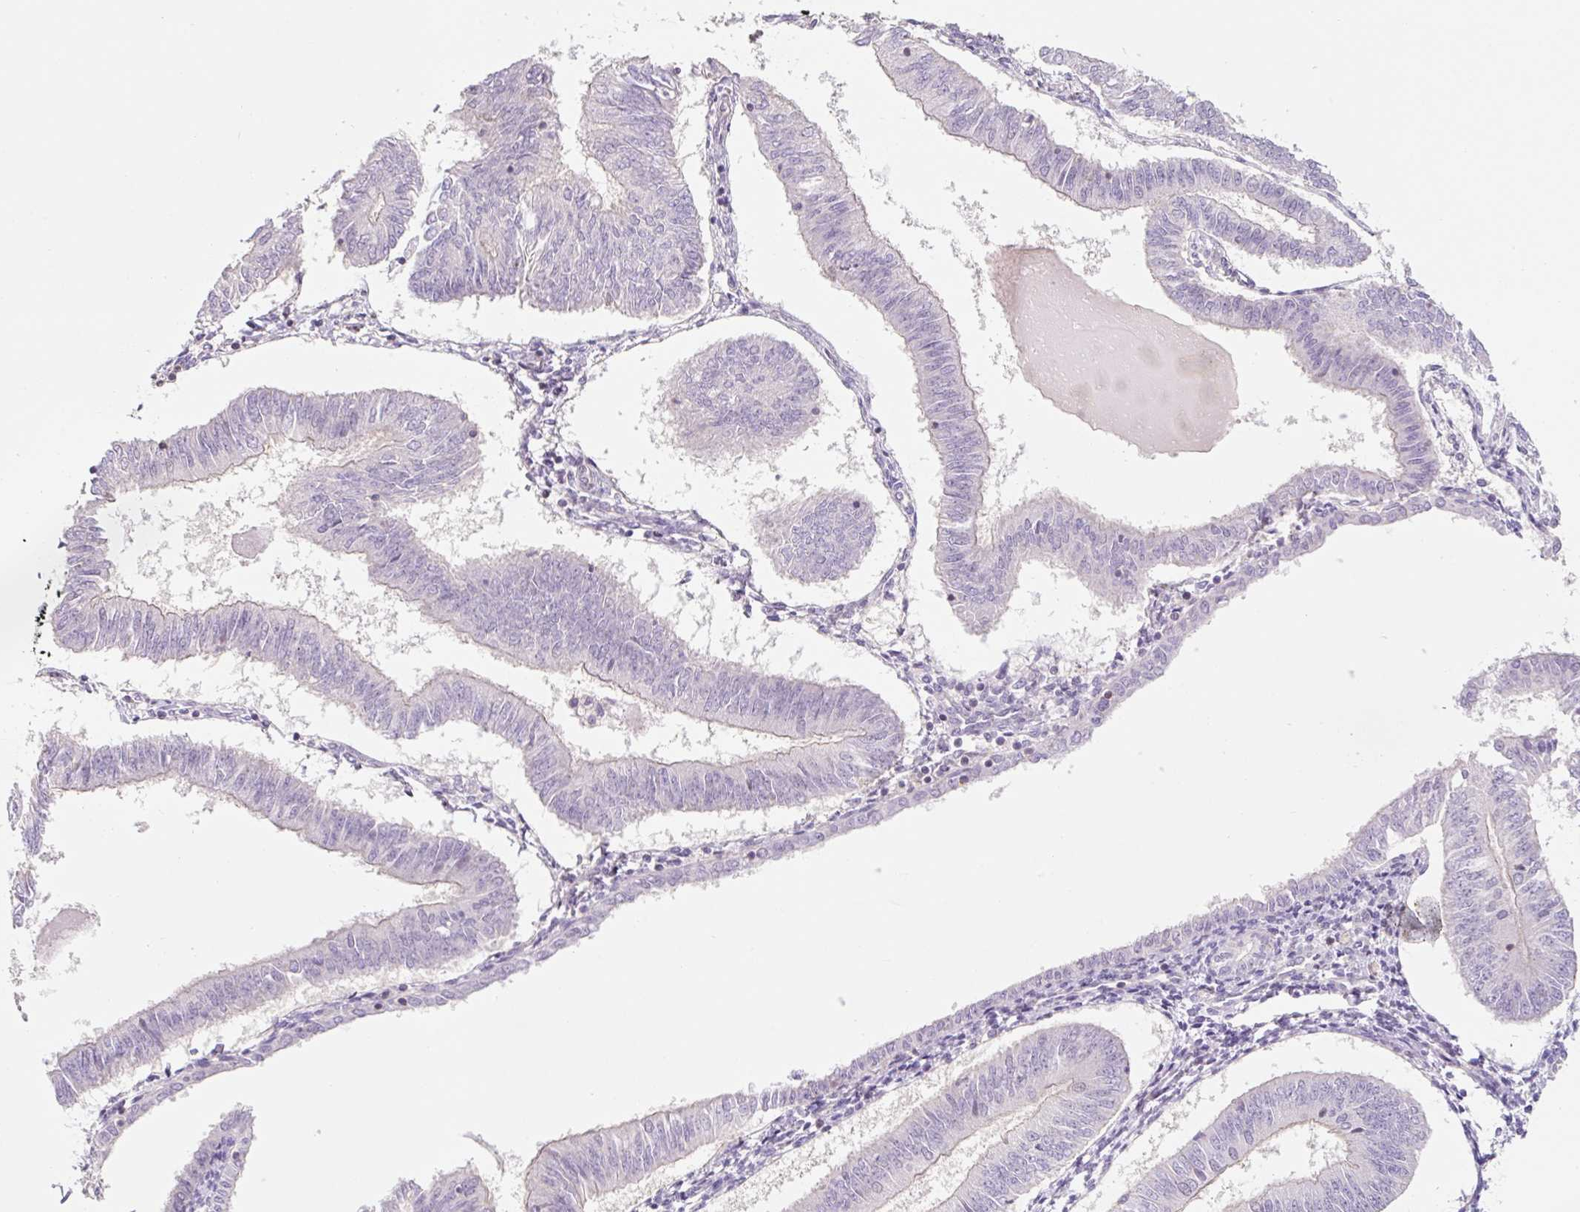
{"staining": {"intensity": "negative", "quantity": "none", "location": "none"}, "tissue": "endometrial cancer", "cell_type": "Tumor cells", "image_type": "cancer", "snomed": [{"axis": "morphology", "description": "Adenocarcinoma, NOS"}, {"axis": "topography", "description": "Endometrium"}], "caption": "Immunohistochemical staining of human endometrial adenocarcinoma exhibits no significant expression in tumor cells.", "gene": "ZNF552", "patient": {"sex": "female", "age": 58}}